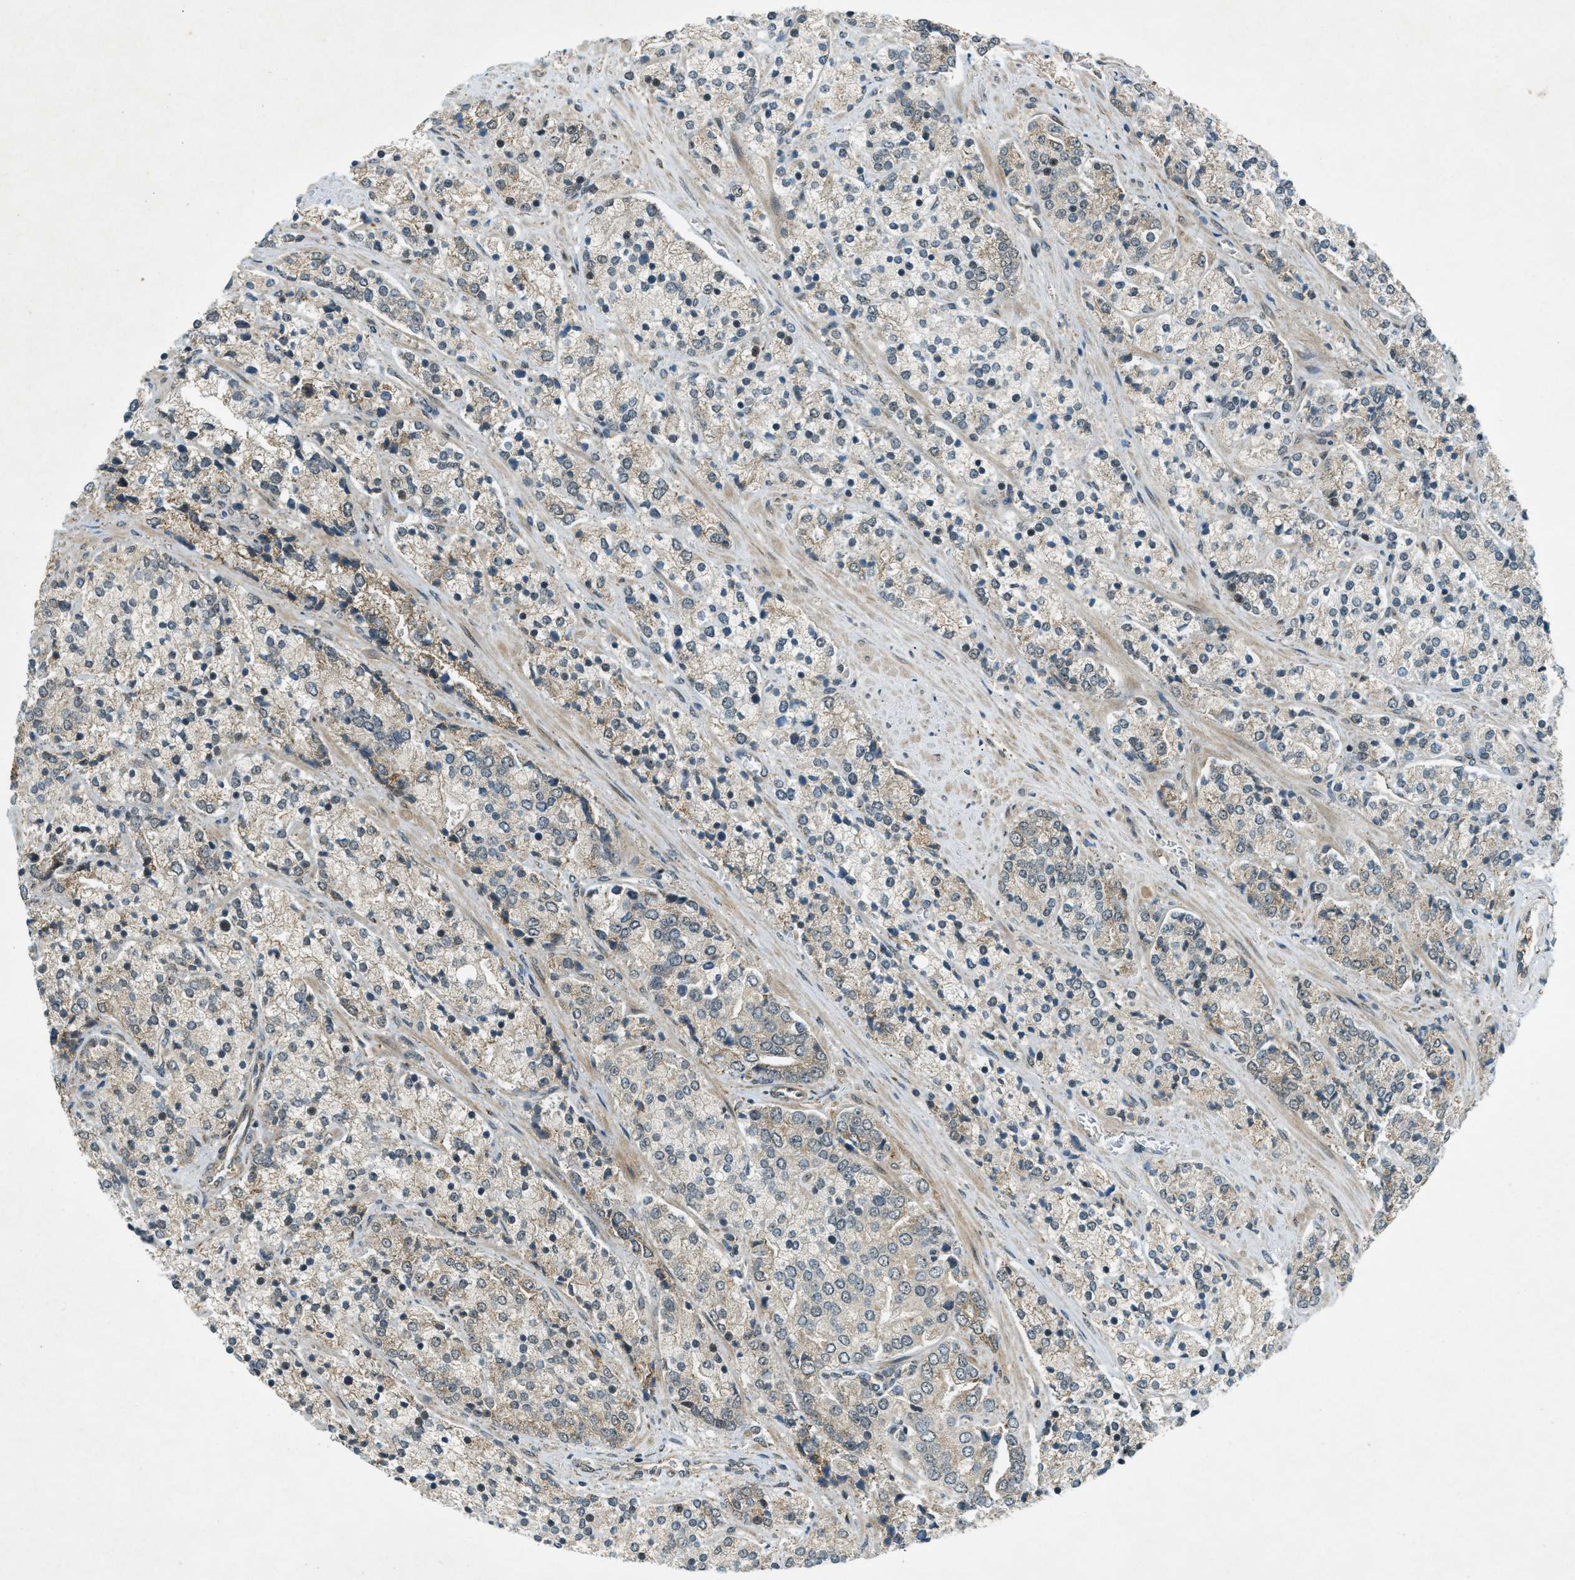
{"staining": {"intensity": "weak", "quantity": "<25%", "location": "cytoplasmic/membranous"}, "tissue": "prostate cancer", "cell_type": "Tumor cells", "image_type": "cancer", "snomed": [{"axis": "morphology", "description": "Adenocarcinoma, High grade"}, {"axis": "topography", "description": "Prostate"}], "caption": "High magnification brightfield microscopy of prostate adenocarcinoma (high-grade) stained with DAB (3,3'-diaminobenzidine) (brown) and counterstained with hematoxylin (blue): tumor cells show no significant staining.", "gene": "EIF2AK3", "patient": {"sex": "male", "age": 71}}